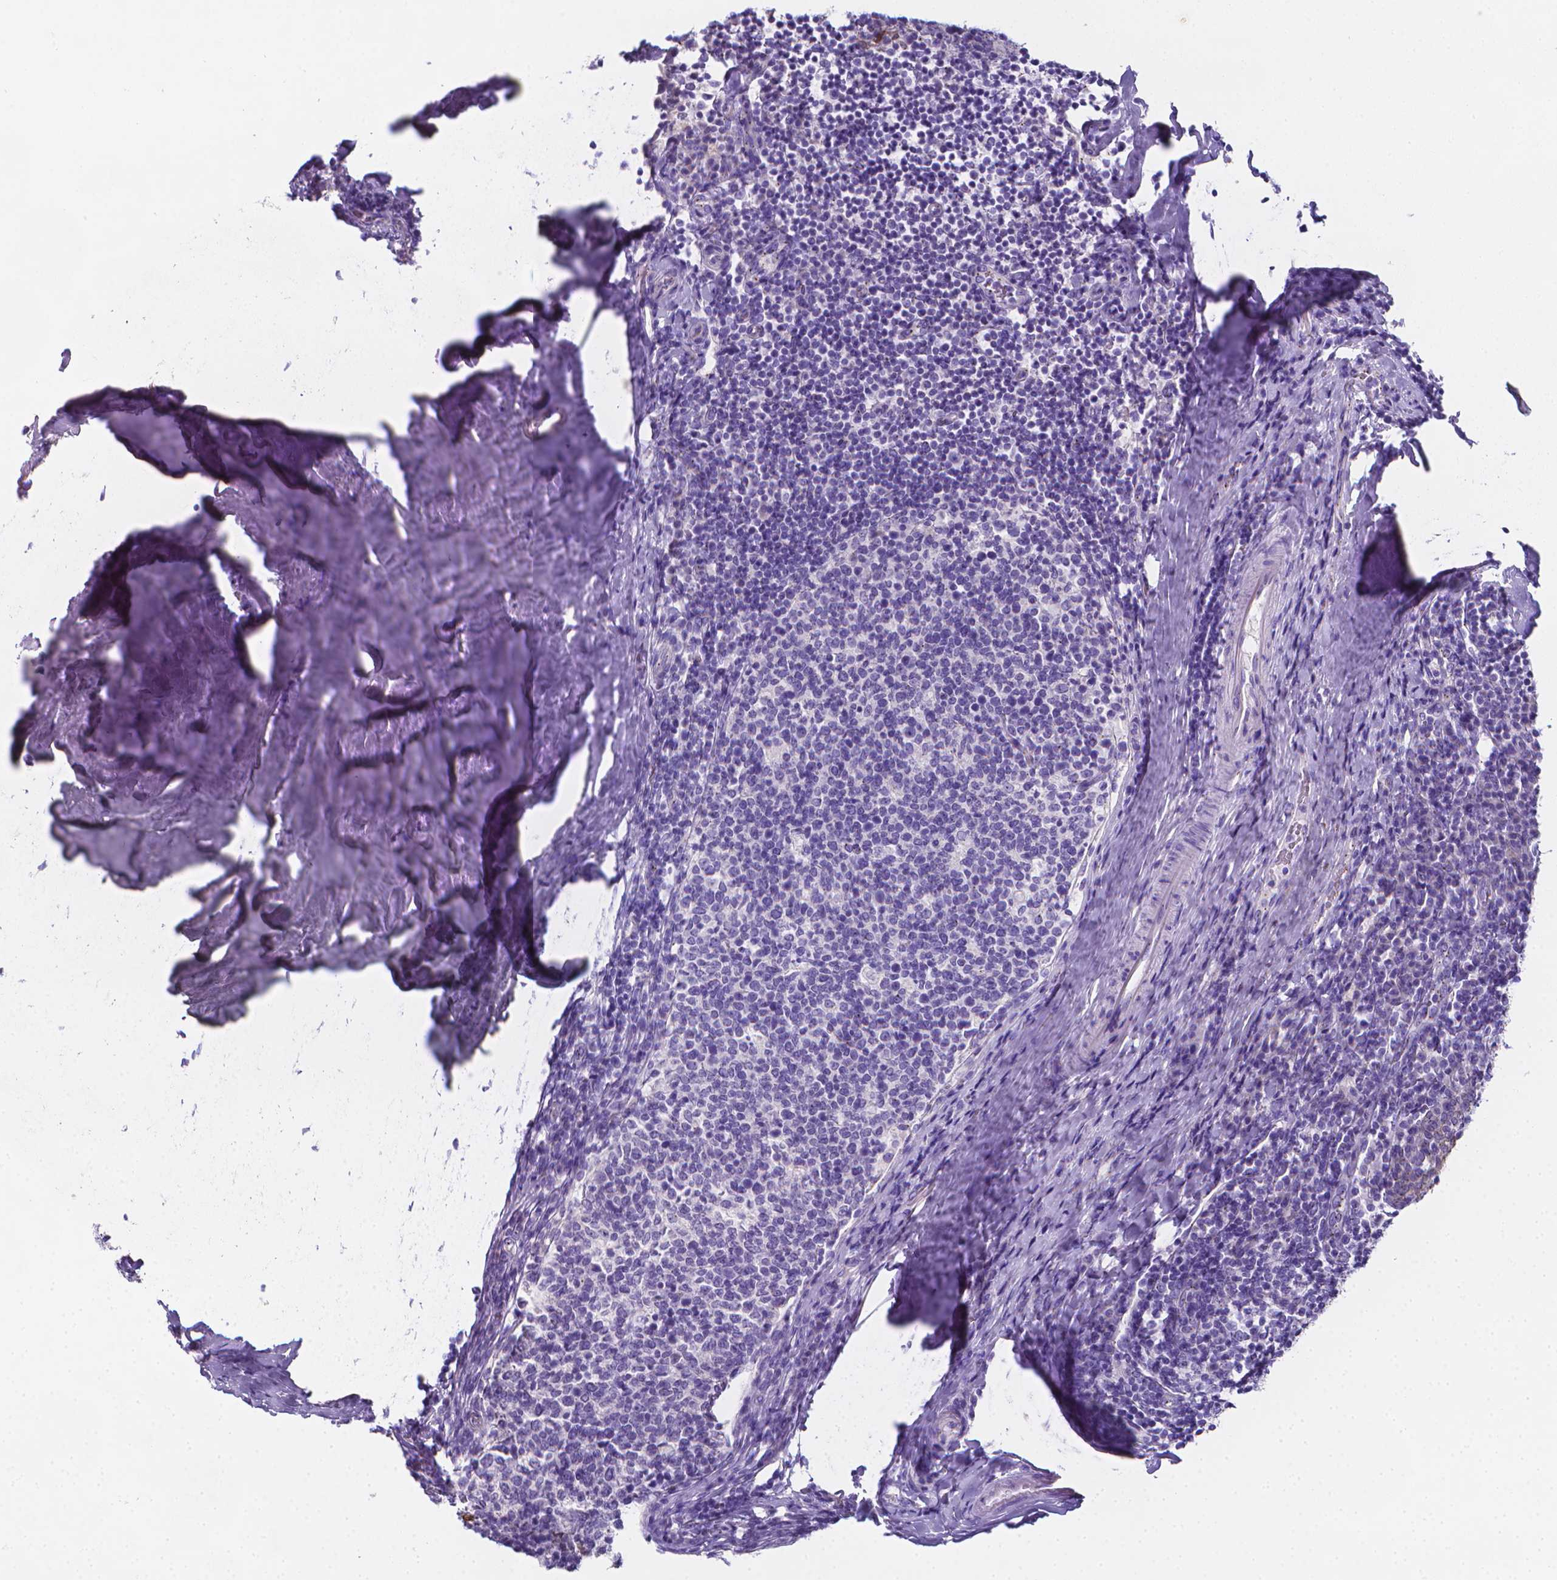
{"staining": {"intensity": "negative", "quantity": "none", "location": "none"}, "tissue": "tonsil", "cell_type": "Germinal center cells", "image_type": "normal", "snomed": [{"axis": "morphology", "description": "Normal tissue, NOS"}, {"axis": "topography", "description": "Tonsil"}], "caption": "The immunohistochemistry (IHC) image has no significant expression in germinal center cells of tonsil. (Stains: DAB (3,3'-diaminobenzidine) IHC with hematoxylin counter stain, Microscopy: brightfield microscopy at high magnification).", "gene": "LRRC73", "patient": {"sex": "female", "age": 10}}